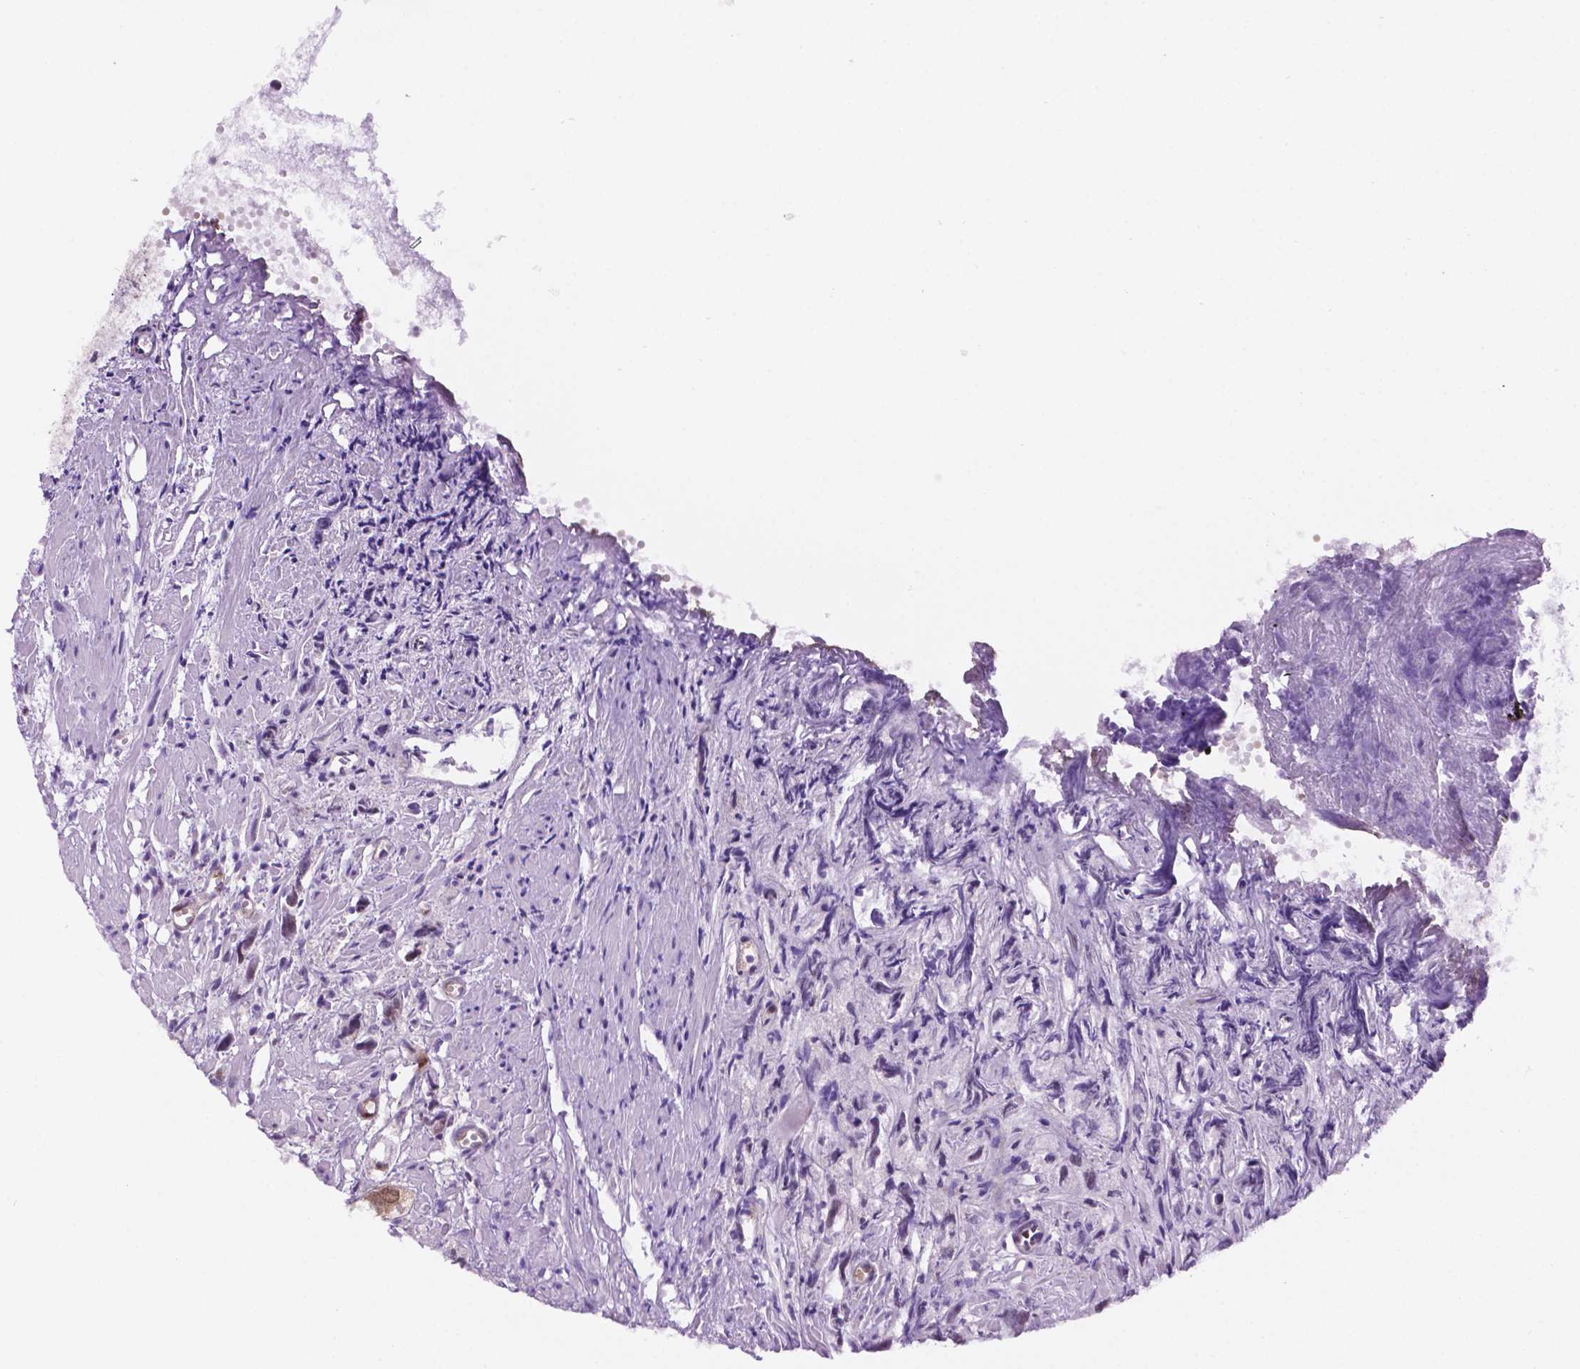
{"staining": {"intensity": "negative", "quantity": "none", "location": "none"}, "tissue": "prostate cancer", "cell_type": "Tumor cells", "image_type": "cancer", "snomed": [{"axis": "morphology", "description": "Adenocarcinoma, High grade"}, {"axis": "topography", "description": "Prostate"}], "caption": "DAB immunohistochemical staining of prostate cancer reveals no significant positivity in tumor cells.", "gene": "ERF", "patient": {"sex": "male", "age": 58}}